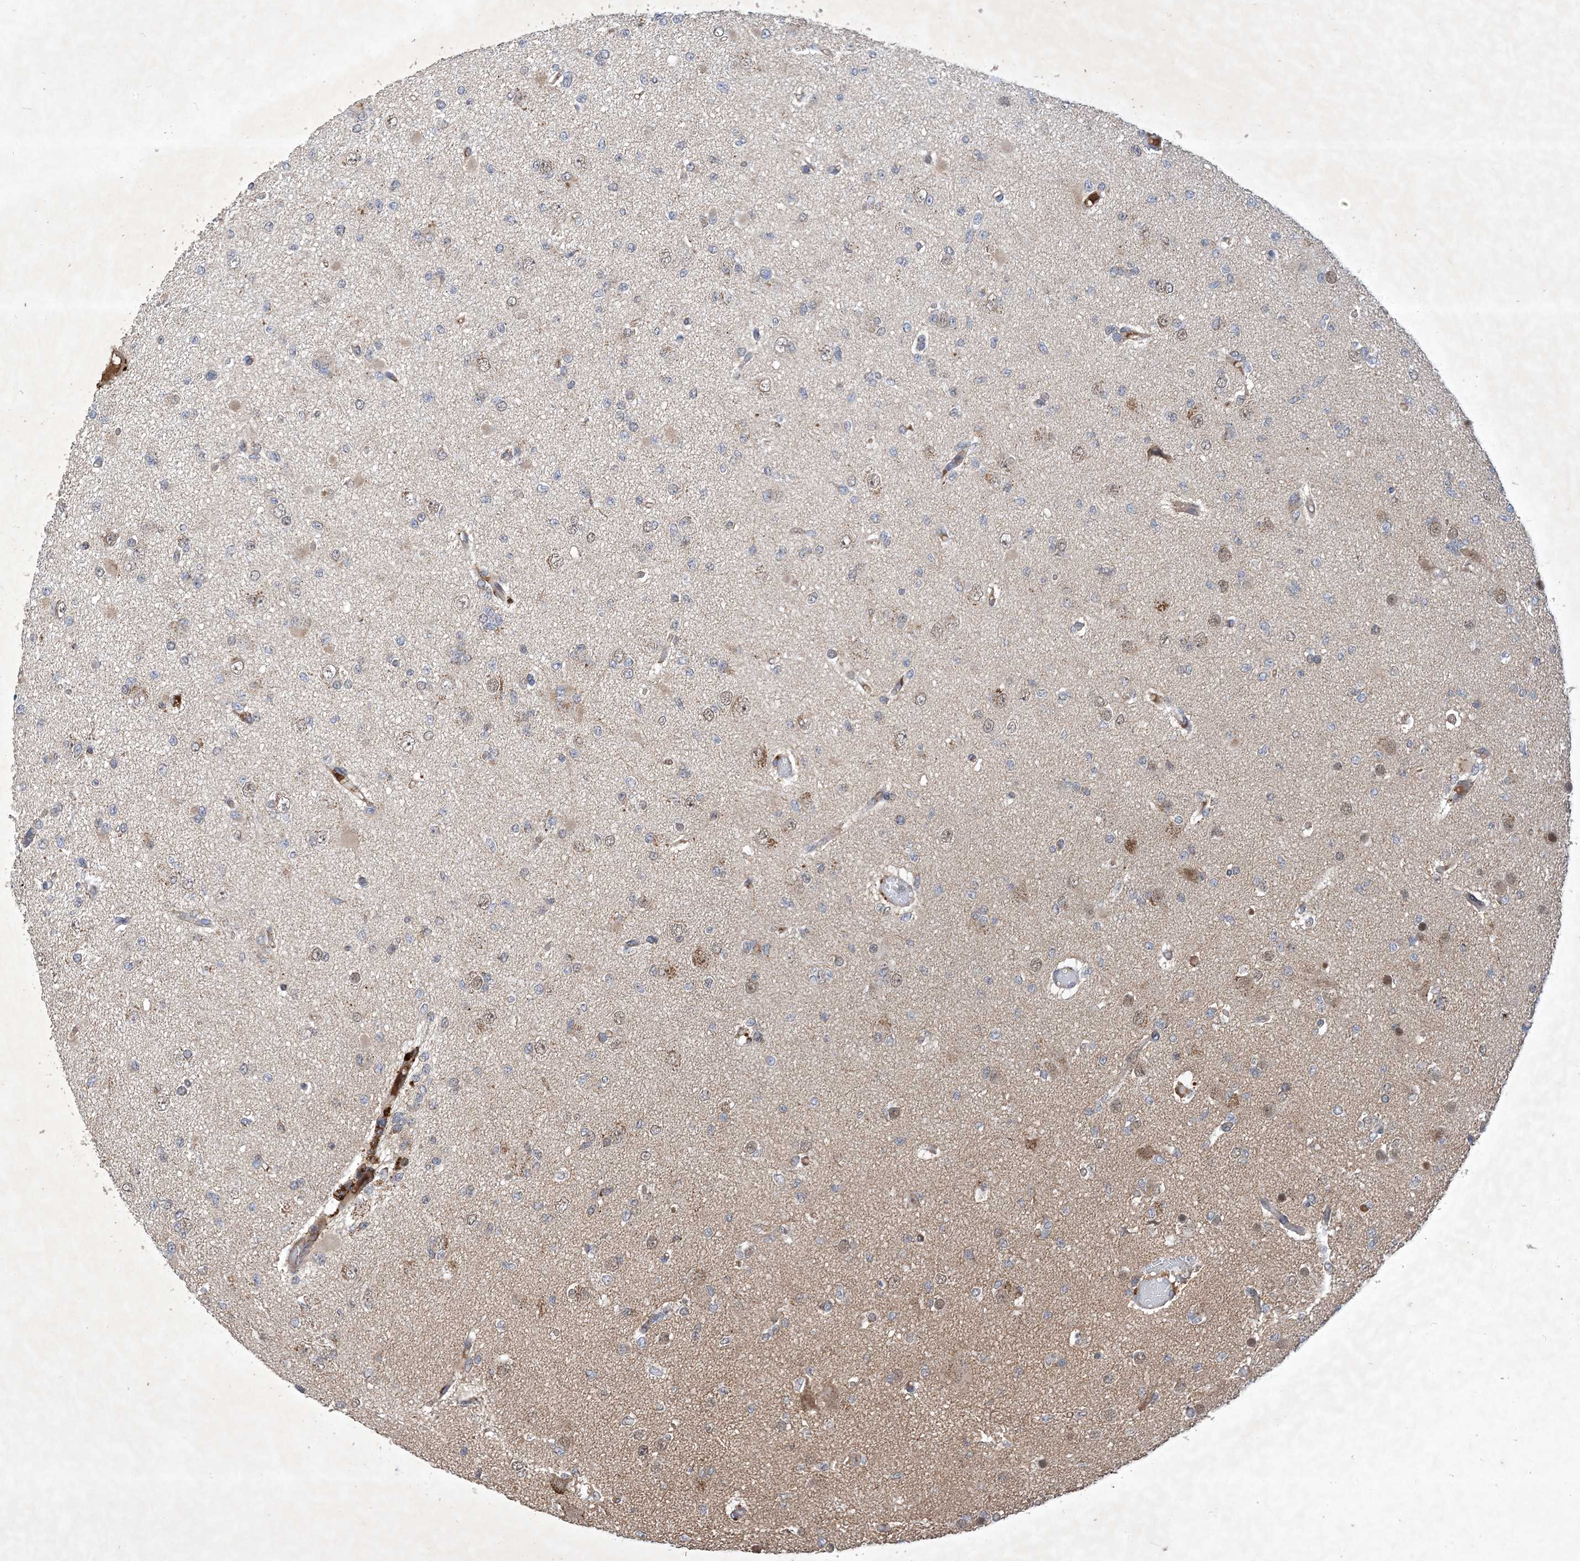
{"staining": {"intensity": "strong", "quantity": "<25%", "location": "cytoplasmic/membranous,nuclear"}, "tissue": "glioma", "cell_type": "Tumor cells", "image_type": "cancer", "snomed": [{"axis": "morphology", "description": "Glioma, malignant, Low grade"}, {"axis": "topography", "description": "Brain"}], "caption": "A brown stain highlights strong cytoplasmic/membranous and nuclear staining of a protein in glioma tumor cells.", "gene": "STK19", "patient": {"sex": "female", "age": 22}}